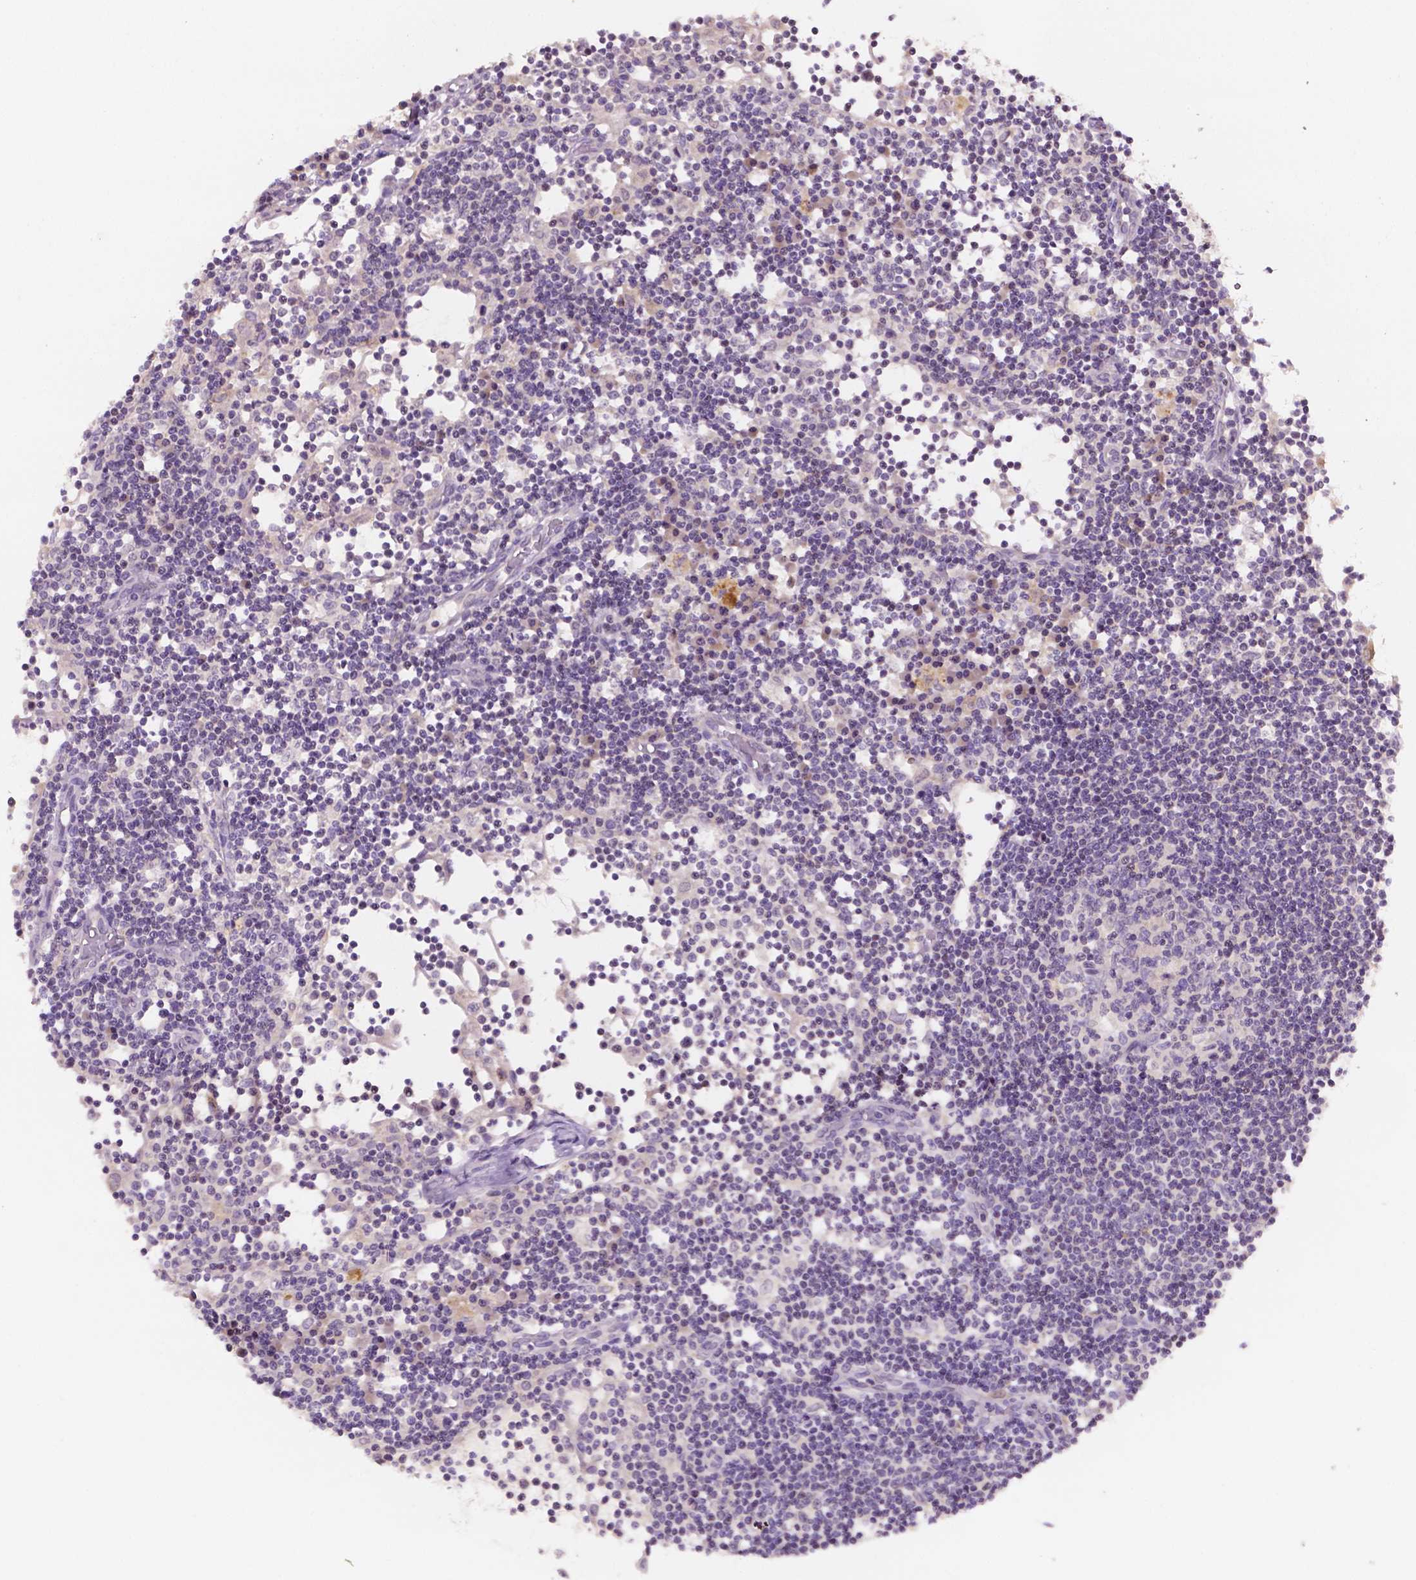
{"staining": {"intensity": "negative", "quantity": "none", "location": "none"}, "tissue": "lymph node", "cell_type": "Germinal center cells", "image_type": "normal", "snomed": [{"axis": "morphology", "description": "Normal tissue, NOS"}, {"axis": "topography", "description": "Lymph node"}], "caption": "IHC histopathology image of unremarkable lymph node stained for a protein (brown), which displays no expression in germinal center cells. Brightfield microscopy of immunohistochemistry (IHC) stained with DAB (3,3'-diaminobenzidine) (brown) and hematoxylin (blue), captured at high magnification.", "gene": "MROH6", "patient": {"sex": "female", "age": 72}}